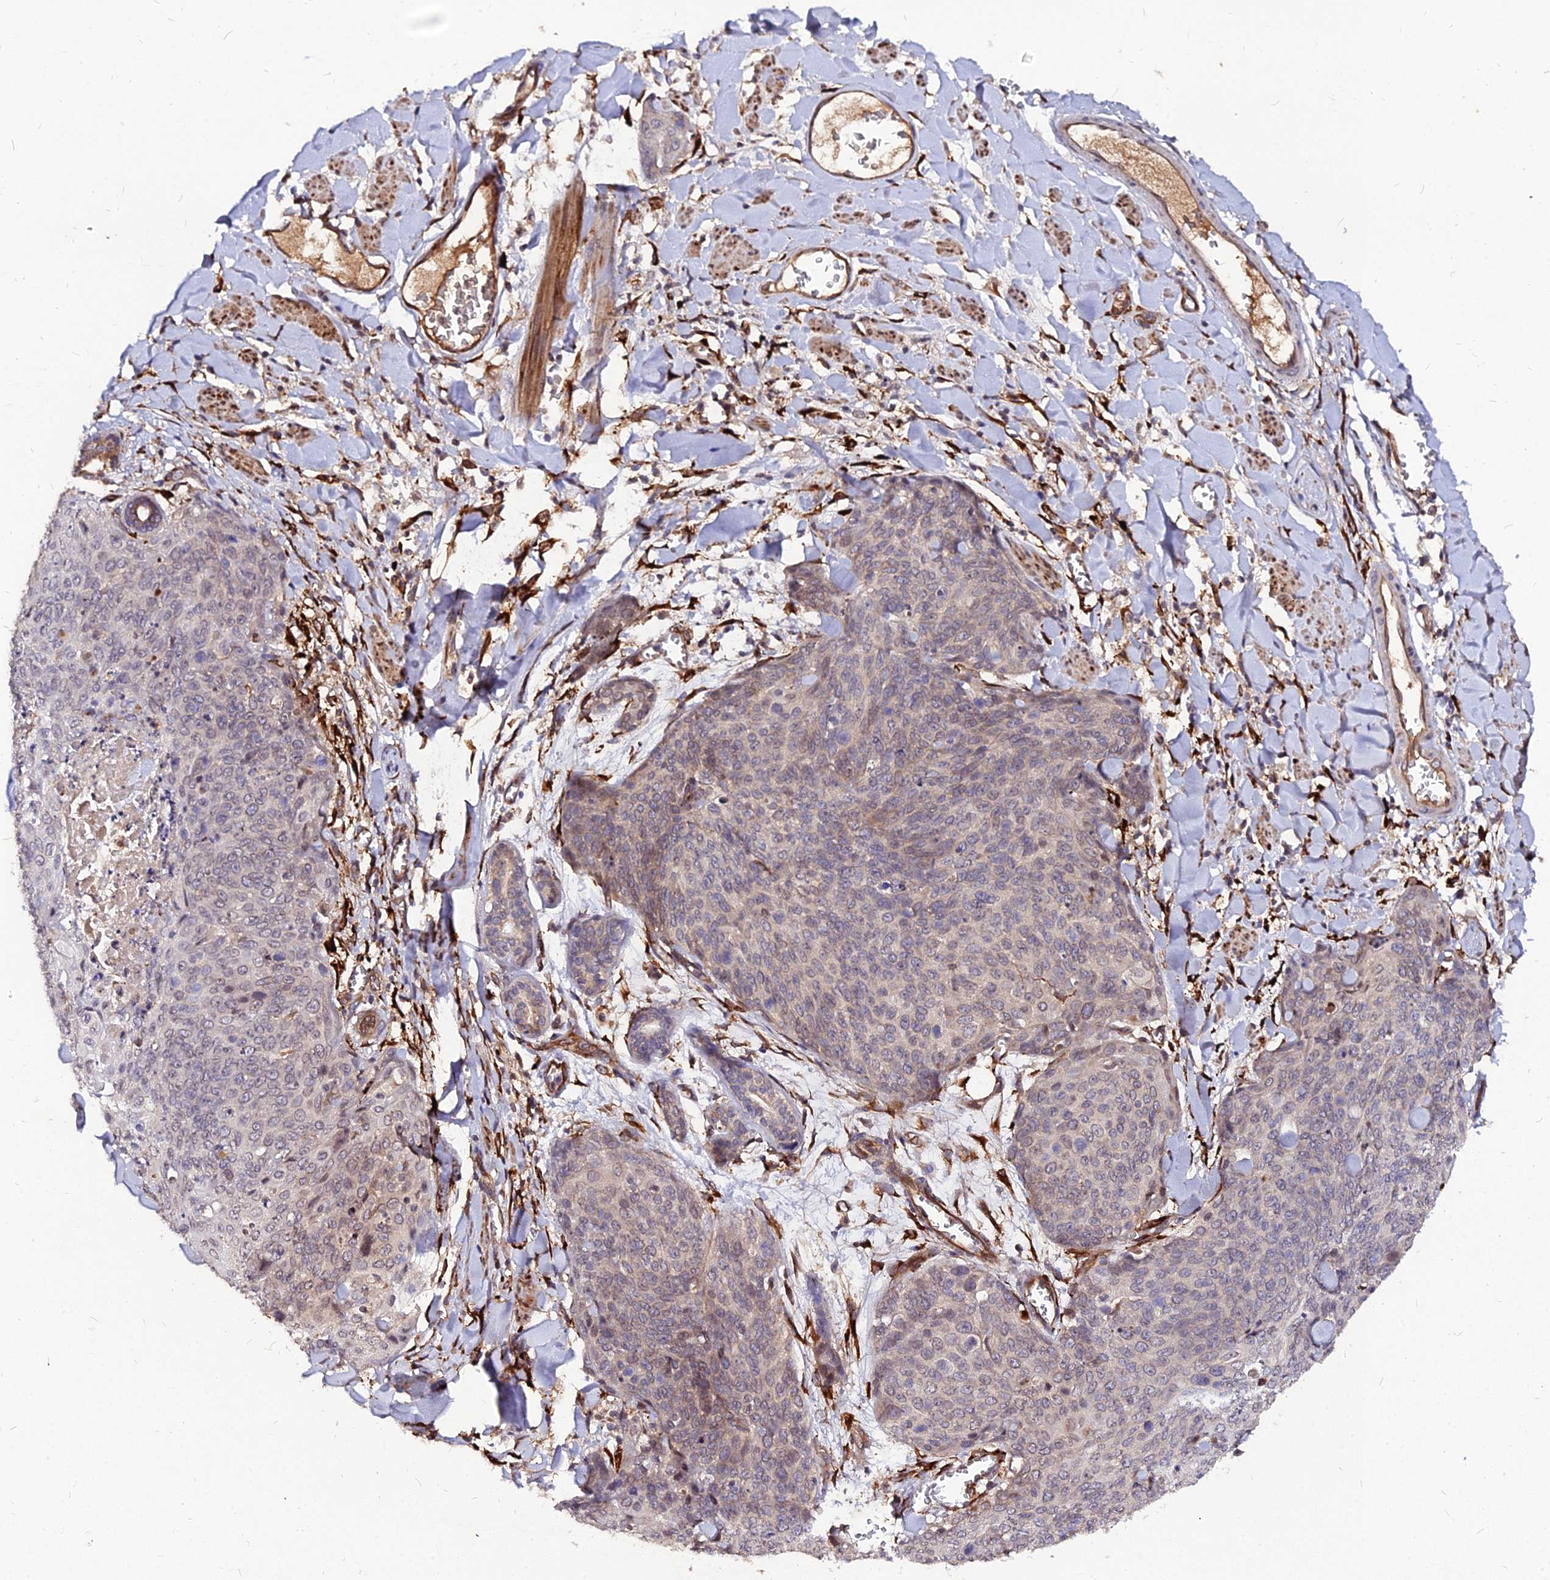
{"staining": {"intensity": "weak", "quantity": "<25%", "location": "cytoplasmic/membranous,nuclear"}, "tissue": "skin cancer", "cell_type": "Tumor cells", "image_type": "cancer", "snomed": [{"axis": "morphology", "description": "Squamous cell carcinoma, NOS"}, {"axis": "topography", "description": "Skin"}, {"axis": "topography", "description": "Vulva"}], "caption": "Skin cancer stained for a protein using immunohistochemistry (IHC) demonstrates no staining tumor cells.", "gene": "PDE4D", "patient": {"sex": "female", "age": 85}}